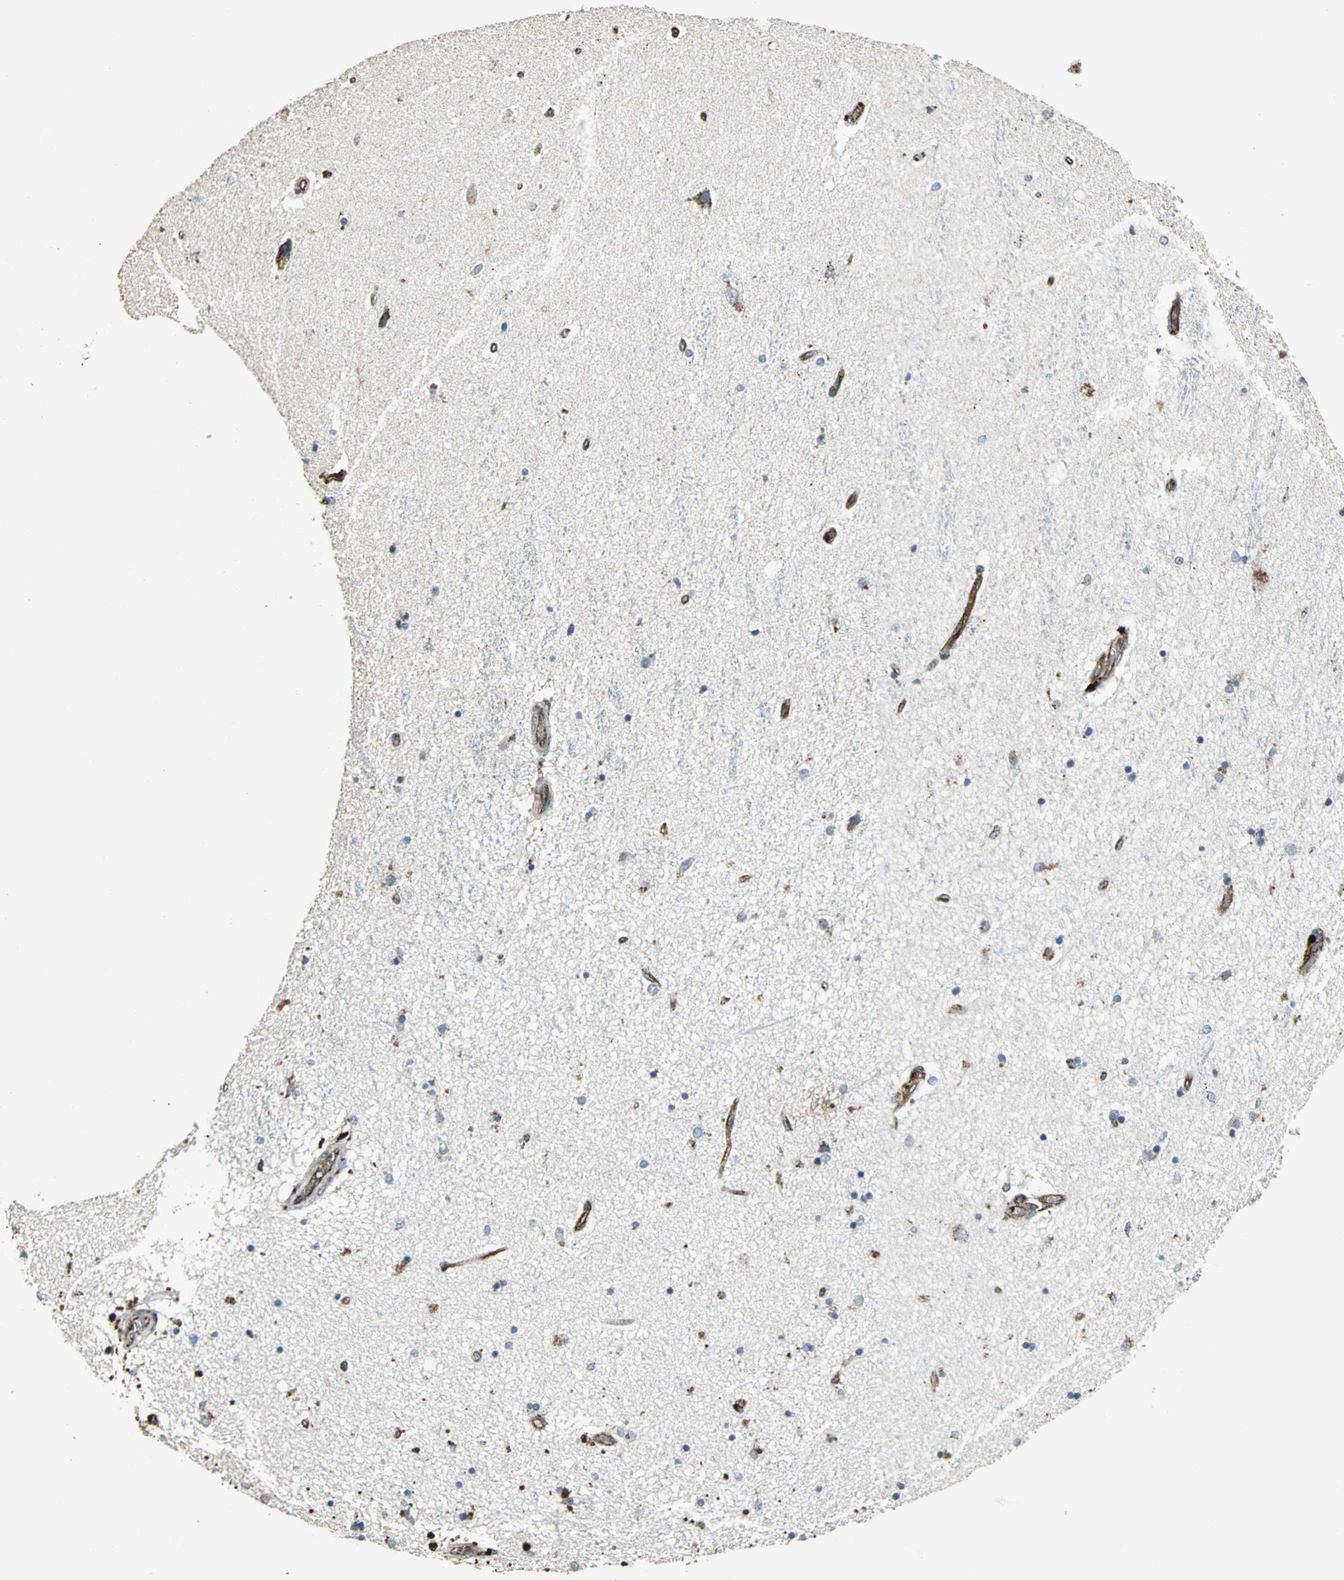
{"staining": {"intensity": "negative", "quantity": "none", "location": "none"}, "tissue": "hippocampus", "cell_type": "Glial cells", "image_type": "normal", "snomed": [{"axis": "morphology", "description": "Normal tissue, NOS"}, {"axis": "topography", "description": "Hippocampus"}], "caption": "Hippocampus stained for a protein using immunohistochemistry (IHC) displays no staining glial cells.", "gene": "F11R", "patient": {"sex": "female", "age": 54}}